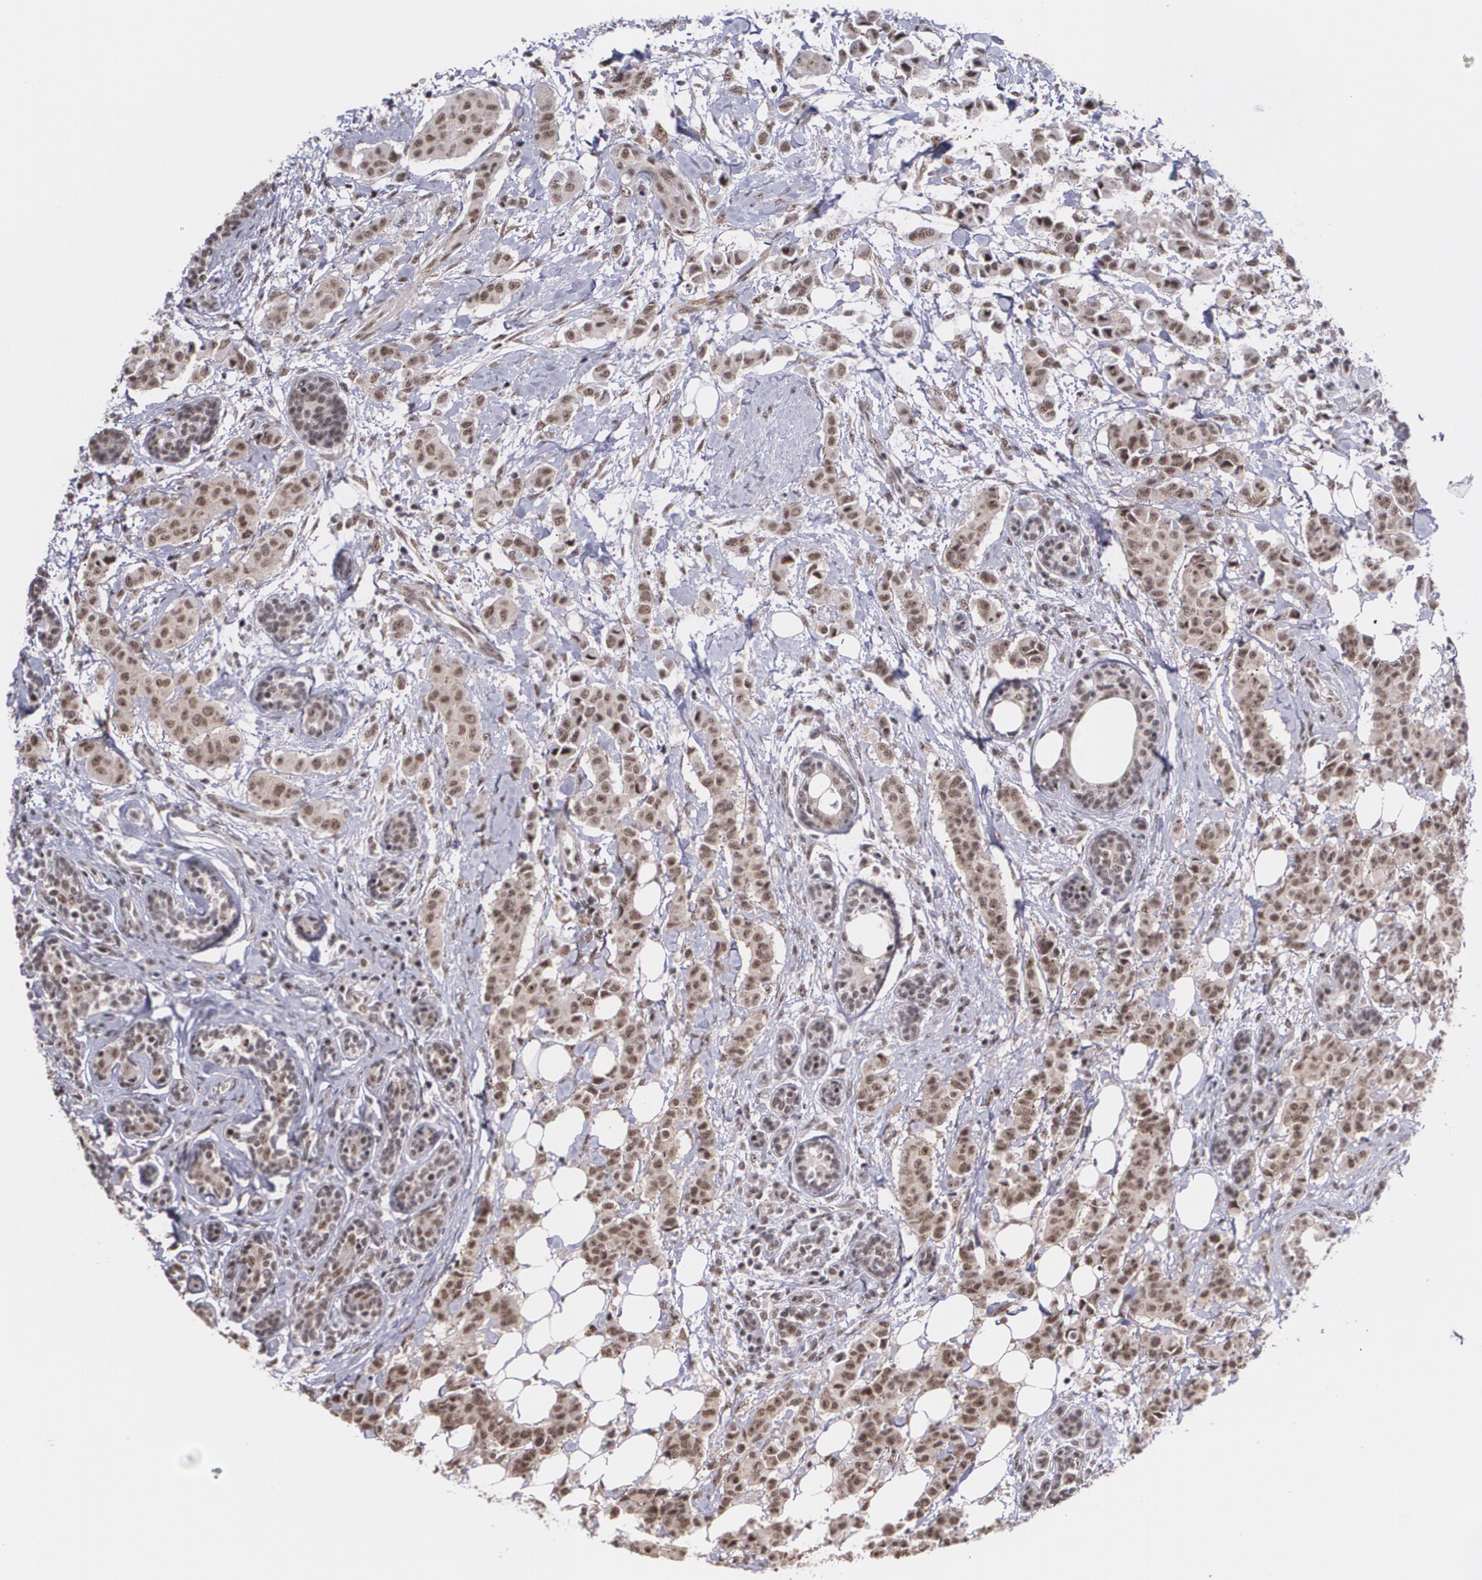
{"staining": {"intensity": "strong", "quantity": ">75%", "location": "cytoplasmic/membranous,nuclear"}, "tissue": "breast cancer", "cell_type": "Tumor cells", "image_type": "cancer", "snomed": [{"axis": "morphology", "description": "Duct carcinoma"}, {"axis": "topography", "description": "Breast"}], "caption": "Breast cancer (invasive ductal carcinoma) stained with DAB (3,3'-diaminobenzidine) immunohistochemistry displays high levels of strong cytoplasmic/membranous and nuclear positivity in about >75% of tumor cells.", "gene": "C6orf15", "patient": {"sex": "female", "age": 40}}